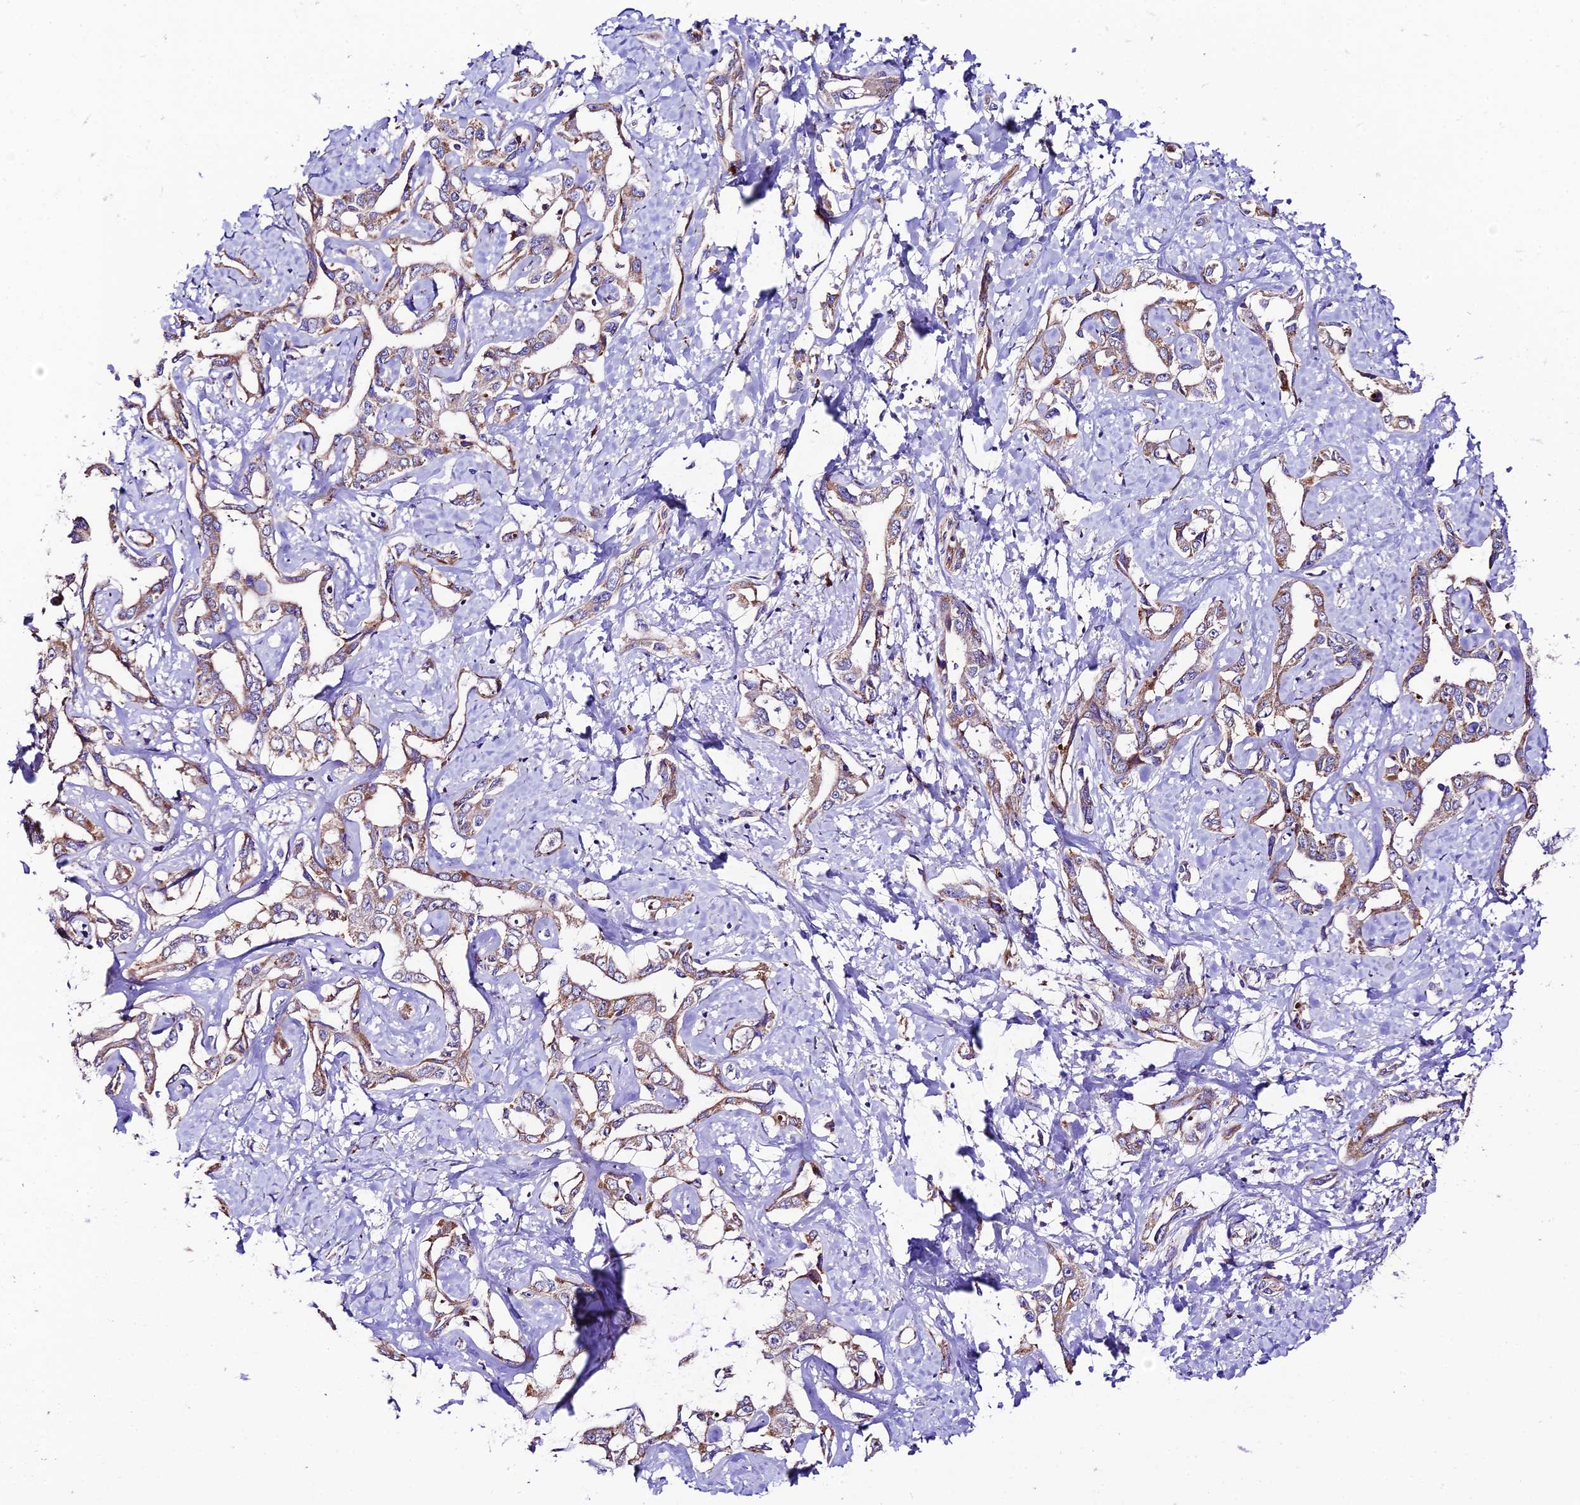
{"staining": {"intensity": "weak", "quantity": ">75%", "location": "cytoplasmic/membranous"}, "tissue": "liver cancer", "cell_type": "Tumor cells", "image_type": "cancer", "snomed": [{"axis": "morphology", "description": "Cholangiocarcinoma"}, {"axis": "topography", "description": "Liver"}], "caption": "Brown immunohistochemical staining in human liver cholangiocarcinoma reveals weak cytoplasmic/membranous expression in approximately >75% of tumor cells.", "gene": "VPS13C", "patient": {"sex": "male", "age": 59}}